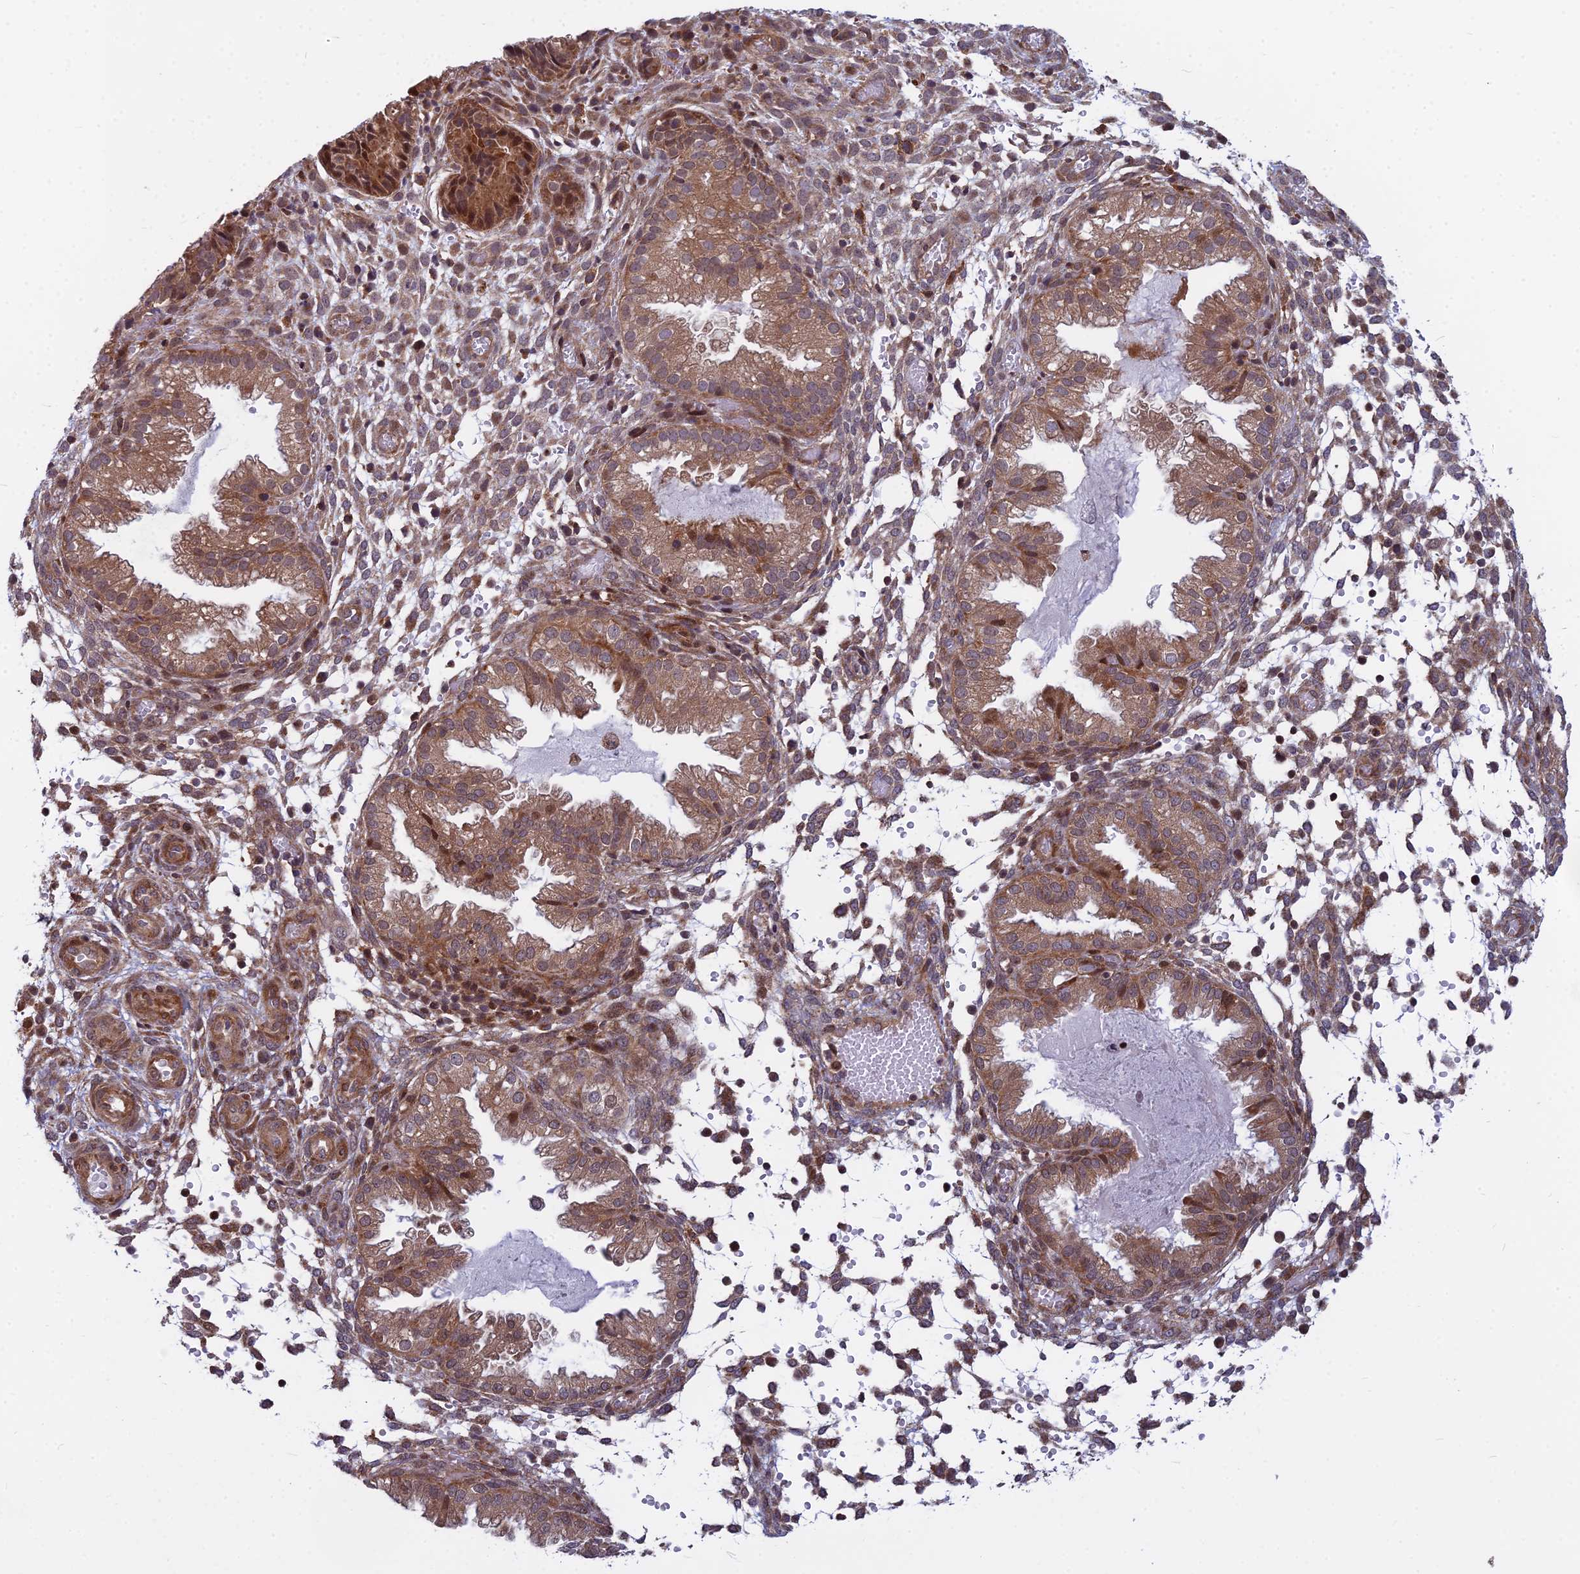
{"staining": {"intensity": "moderate", "quantity": "25%-75%", "location": "cytoplasmic/membranous,nuclear"}, "tissue": "endometrium", "cell_type": "Cells in endometrial stroma", "image_type": "normal", "snomed": [{"axis": "morphology", "description": "Normal tissue, NOS"}, {"axis": "topography", "description": "Endometrium"}], "caption": "Normal endometrium displays moderate cytoplasmic/membranous,nuclear positivity in about 25%-75% of cells in endometrial stroma, visualized by immunohistochemistry.", "gene": "COMMD2", "patient": {"sex": "female", "age": 33}}